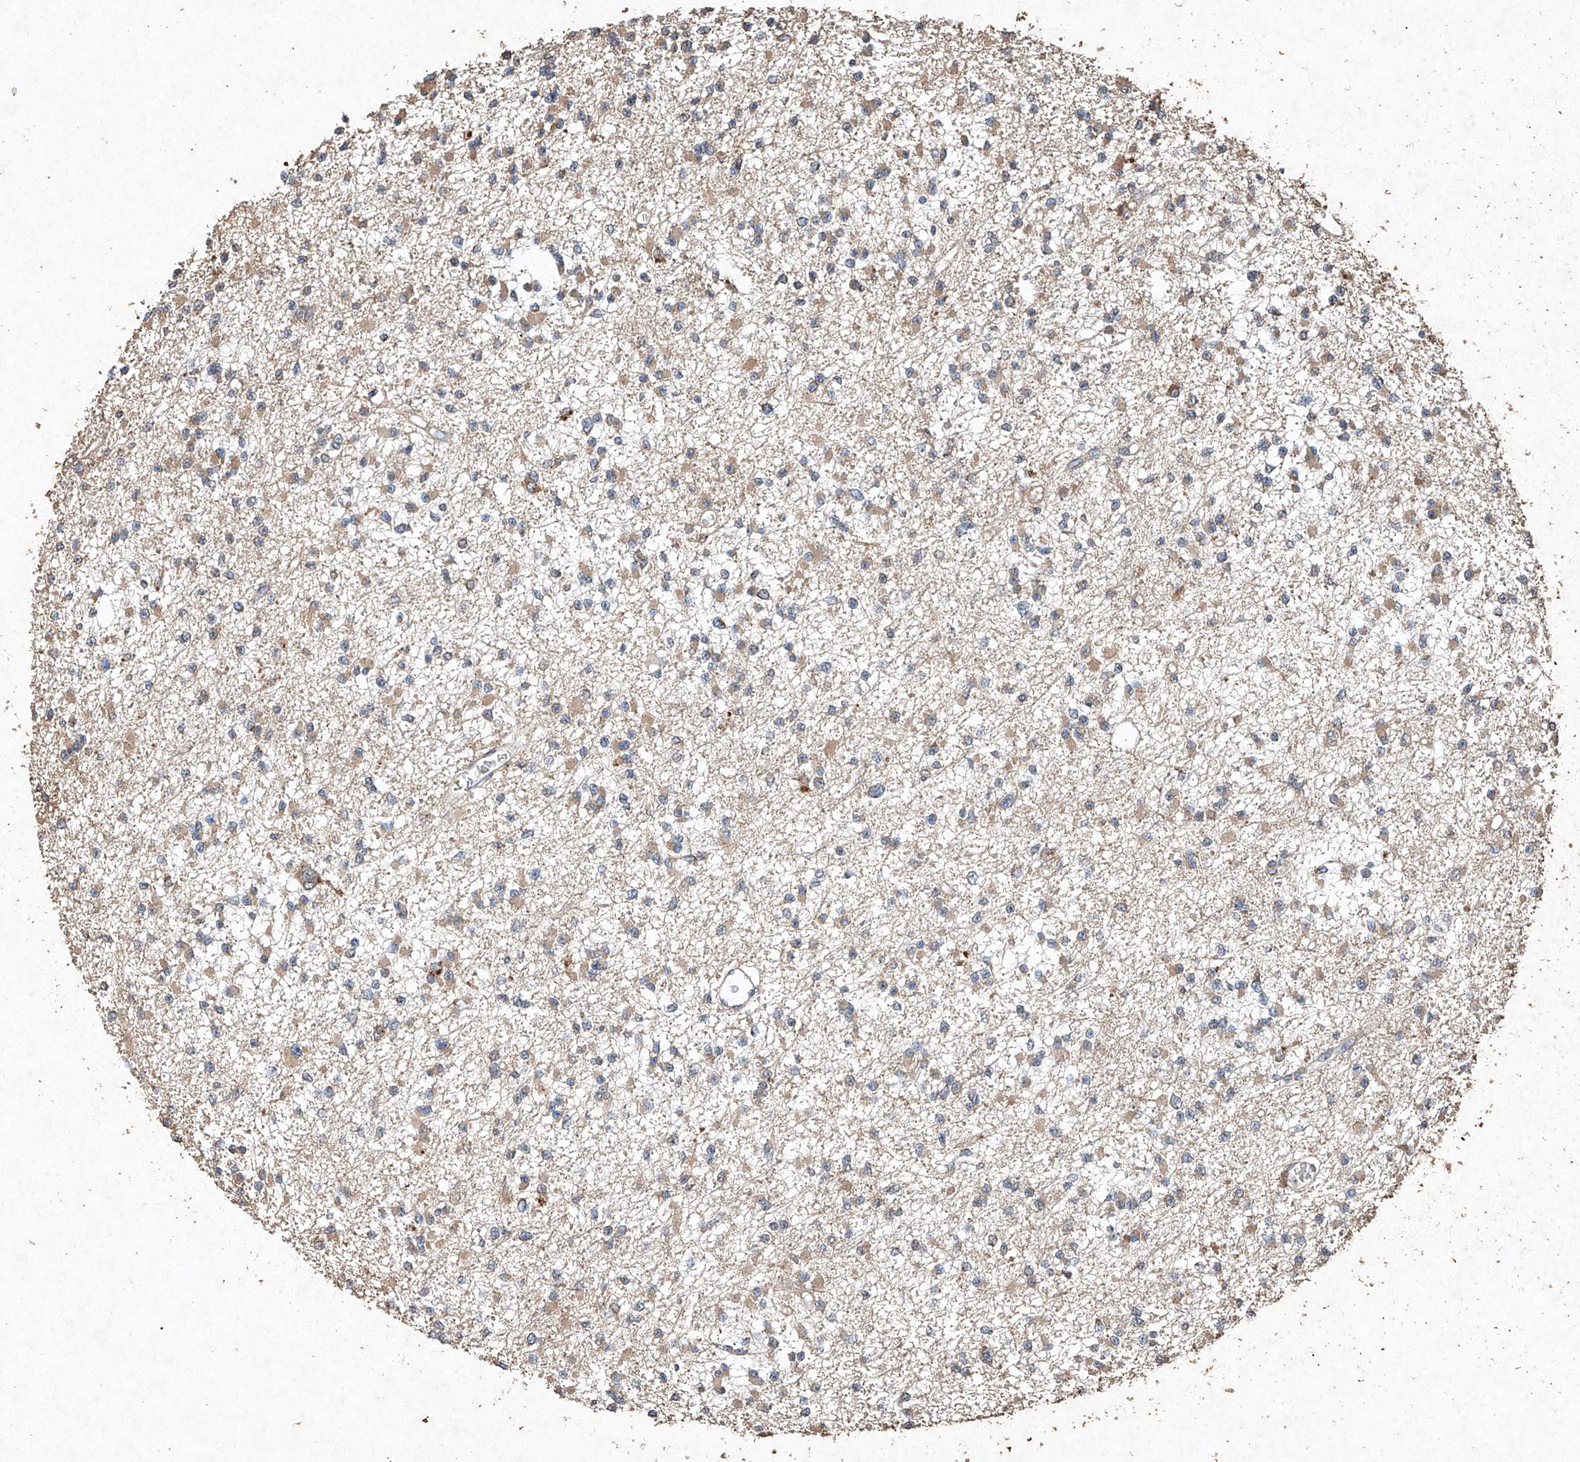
{"staining": {"intensity": "weak", "quantity": "<25%", "location": "cytoplasmic/membranous"}, "tissue": "glioma", "cell_type": "Tumor cells", "image_type": "cancer", "snomed": [{"axis": "morphology", "description": "Glioma, malignant, Low grade"}, {"axis": "topography", "description": "Brain"}], "caption": "Malignant glioma (low-grade) stained for a protein using immunohistochemistry (IHC) demonstrates no expression tumor cells.", "gene": "STK3", "patient": {"sex": "female", "age": 22}}